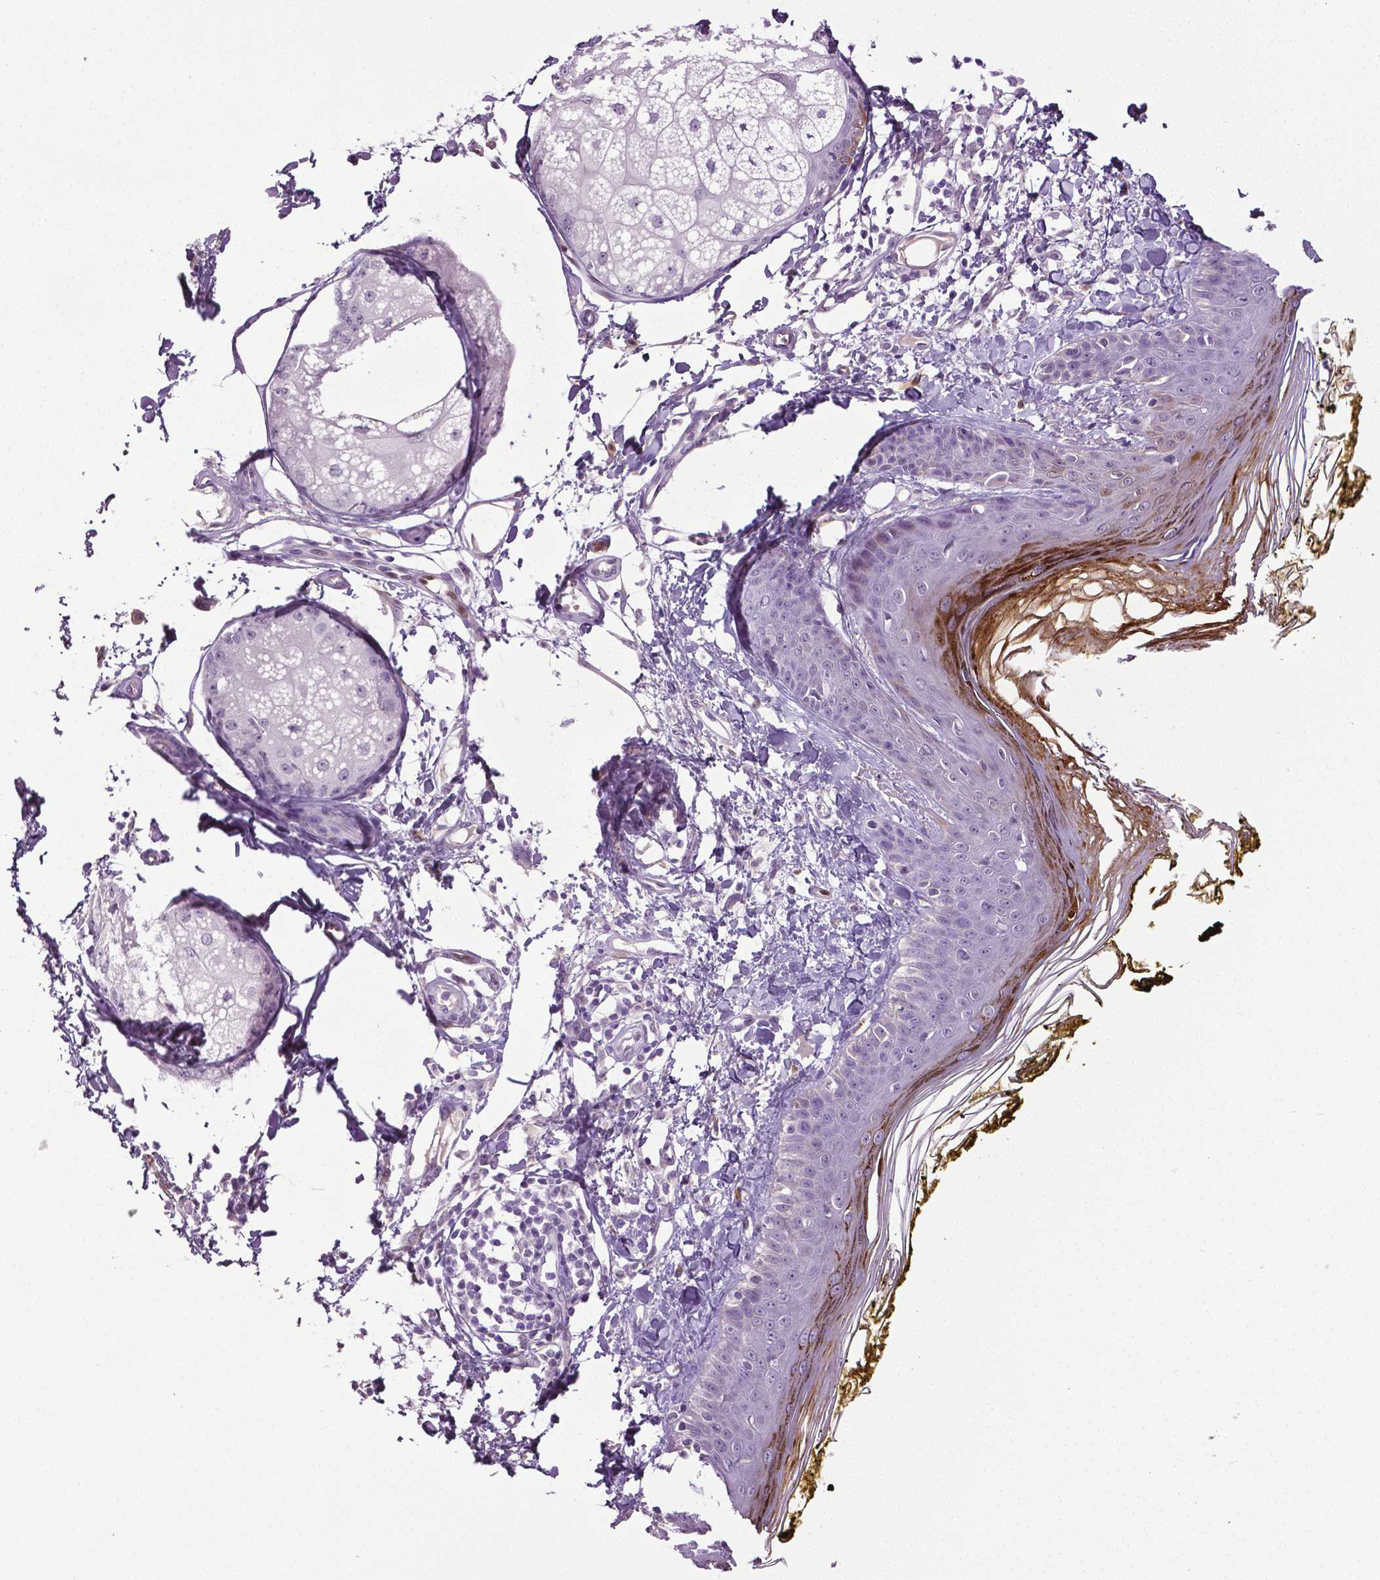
{"staining": {"intensity": "negative", "quantity": "none", "location": "none"}, "tissue": "skin", "cell_type": "Fibroblasts", "image_type": "normal", "snomed": [{"axis": "morphology", "description": "Normal tissue, NOS"}, {"axis": "topography", "description": "Skin"}], "caption": "Immunohistochemistry image of benign human skin stained for a protein (brown), which exhibits no expression in fibroblasts.", "gene": "PTGER3", "patient": {"sex": "male", "age": 76}}